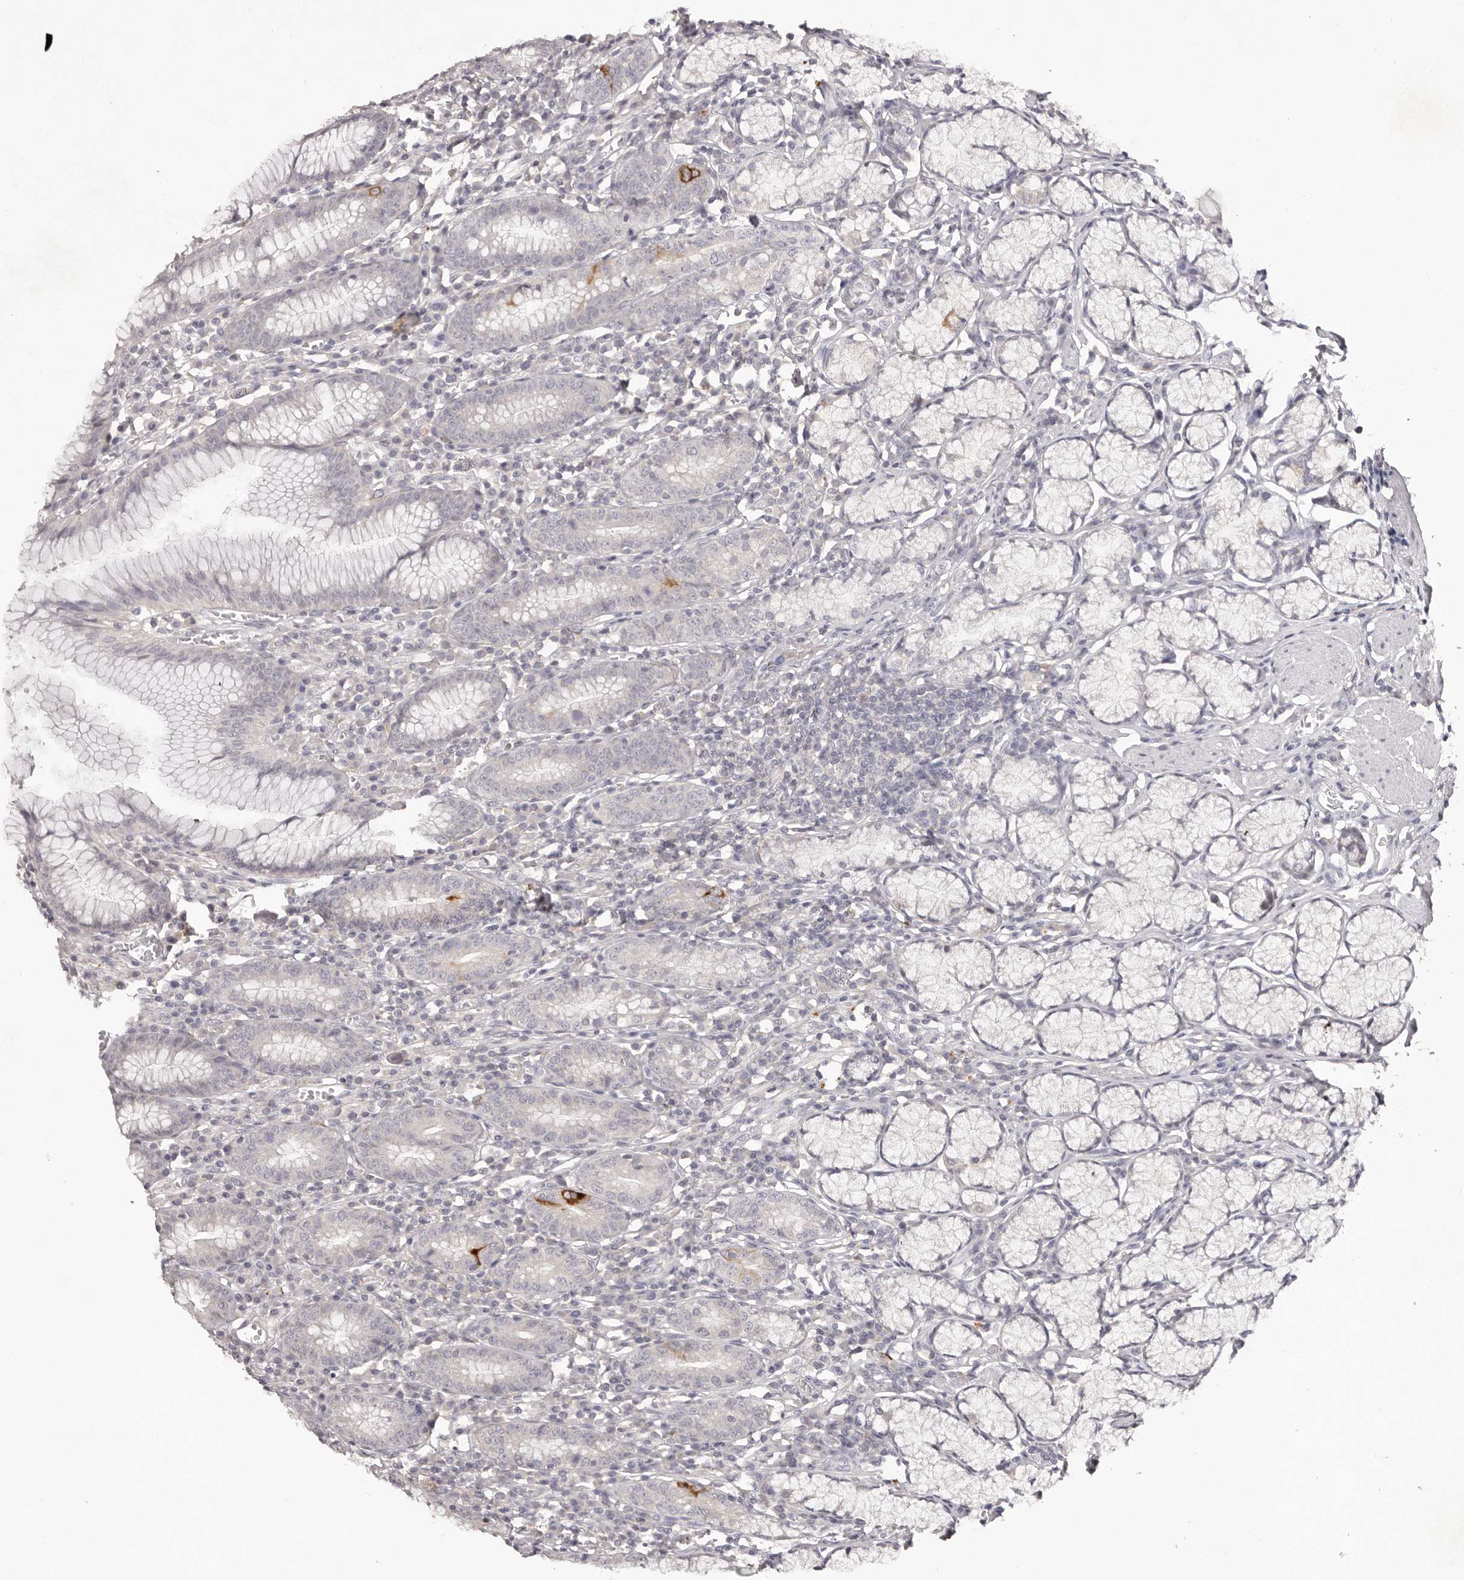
{"staining": {"intensity": "strong", "quantity": "<25%", "location": "cytoplasmic/membranous"}, "tissue": "stomach", "cell_type": "Glandular cells", "image_type": "normal", "snomed": [{"axis": "morphology", "description": "Normal tissue, NOS"}, {"axis": "topography", "description": "Stomach"}], "caption": "Strong cytoplasmic/membranous expression is identified in about <25% of glandular cells in unremarkable stomach.", "gene": "SCUBE2", "patient": {"sex": "male", "age": 55}}